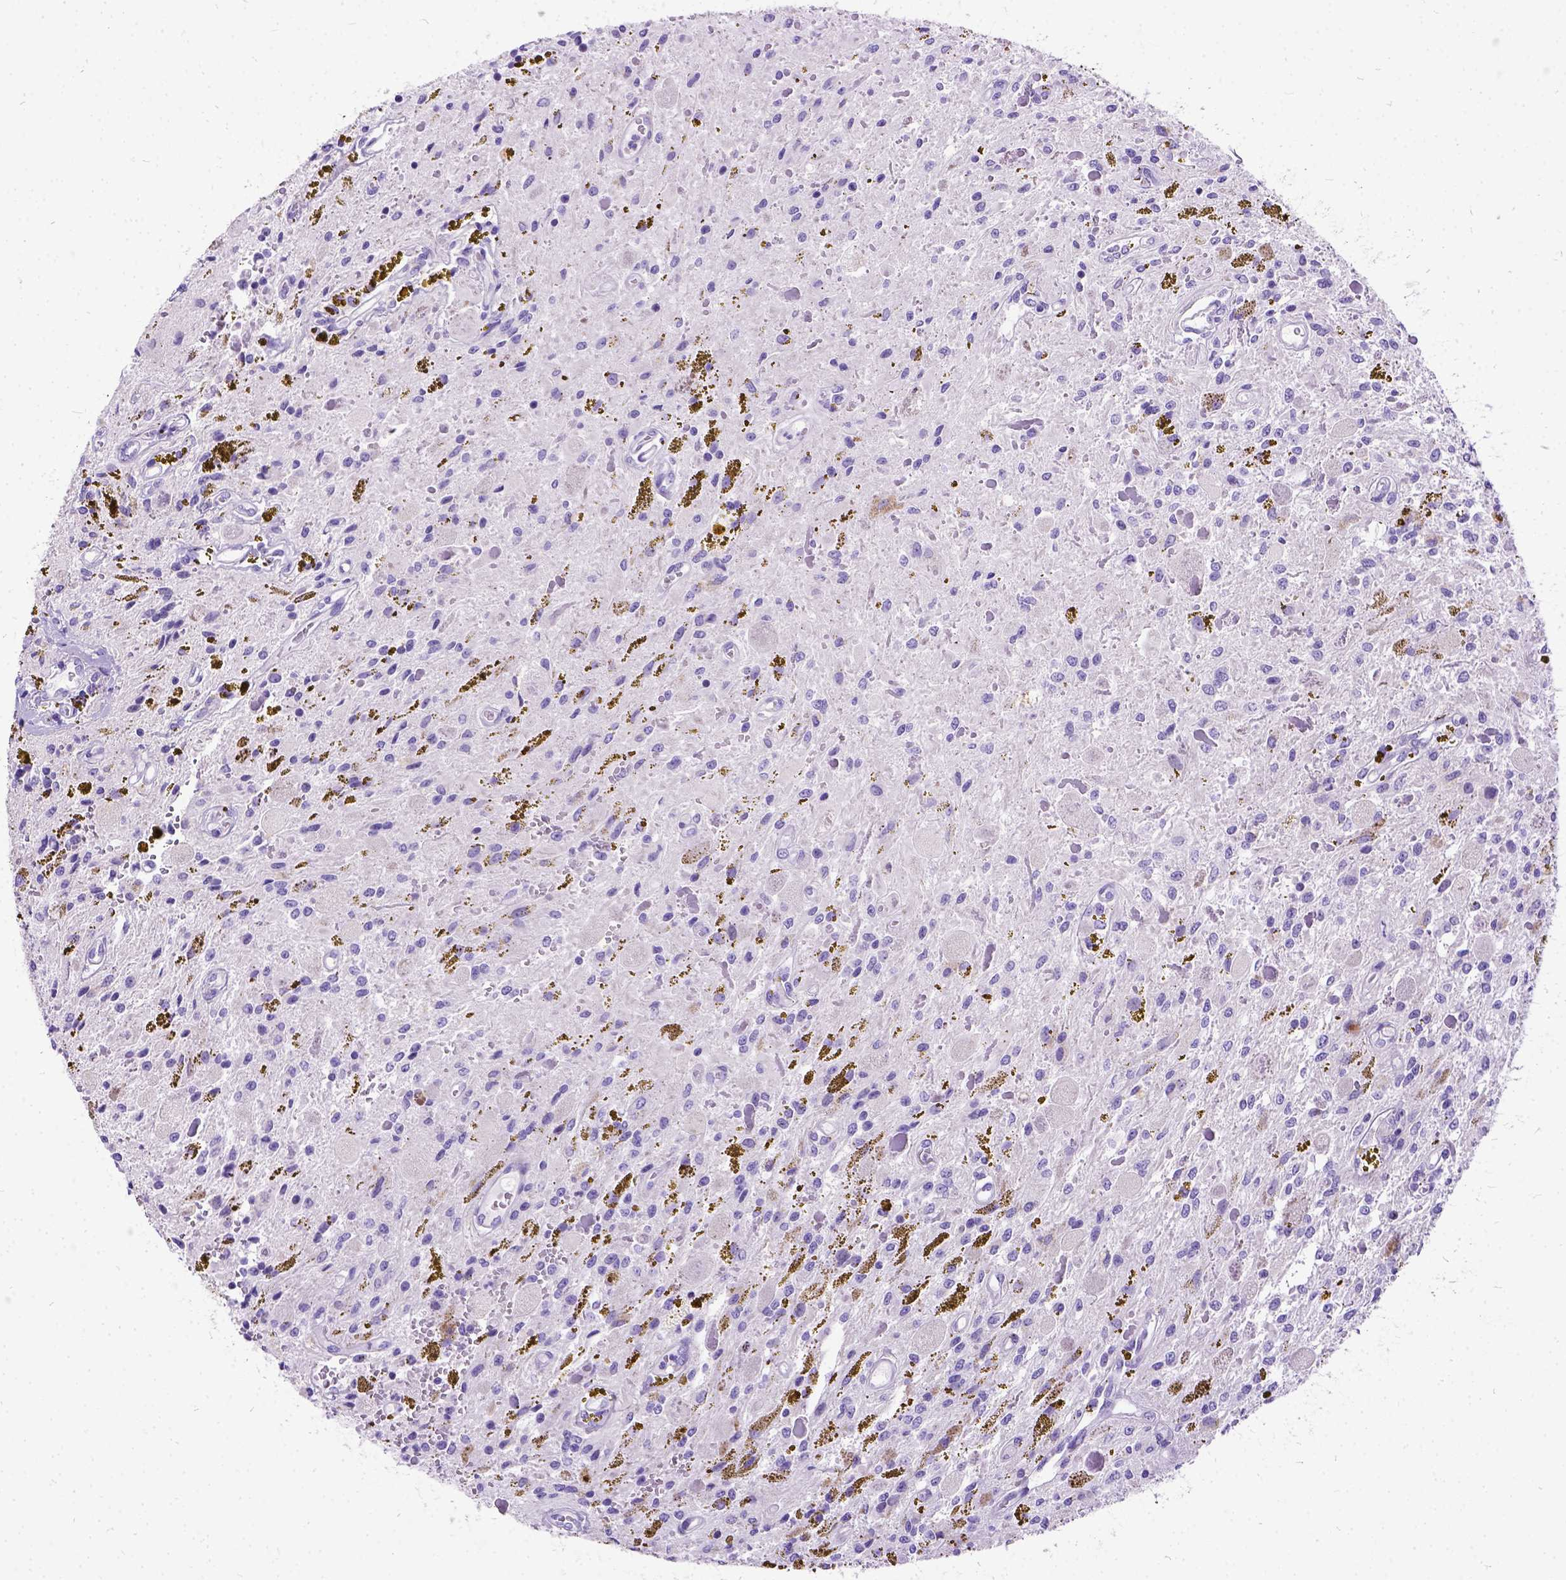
{"staining": {"intensity": "negative", "quantity": "none", "location": "none"}, "tissue": "glioma", "cell_type": "Tumor cells", "image_type": "cancer", "snomed": [{"axis": "morphology", "description": "Glioma, malignant, Low grade"}, {"axis": "topography", "description": "Cerebellum"}], "caption": "DAB (3,3'-diaminobenzidine) immunohistochemical staining of glioma reveals no significant staining in tumor cells.", "gene": "PRG2", "patient": {"sex": "female", "age": 14}}